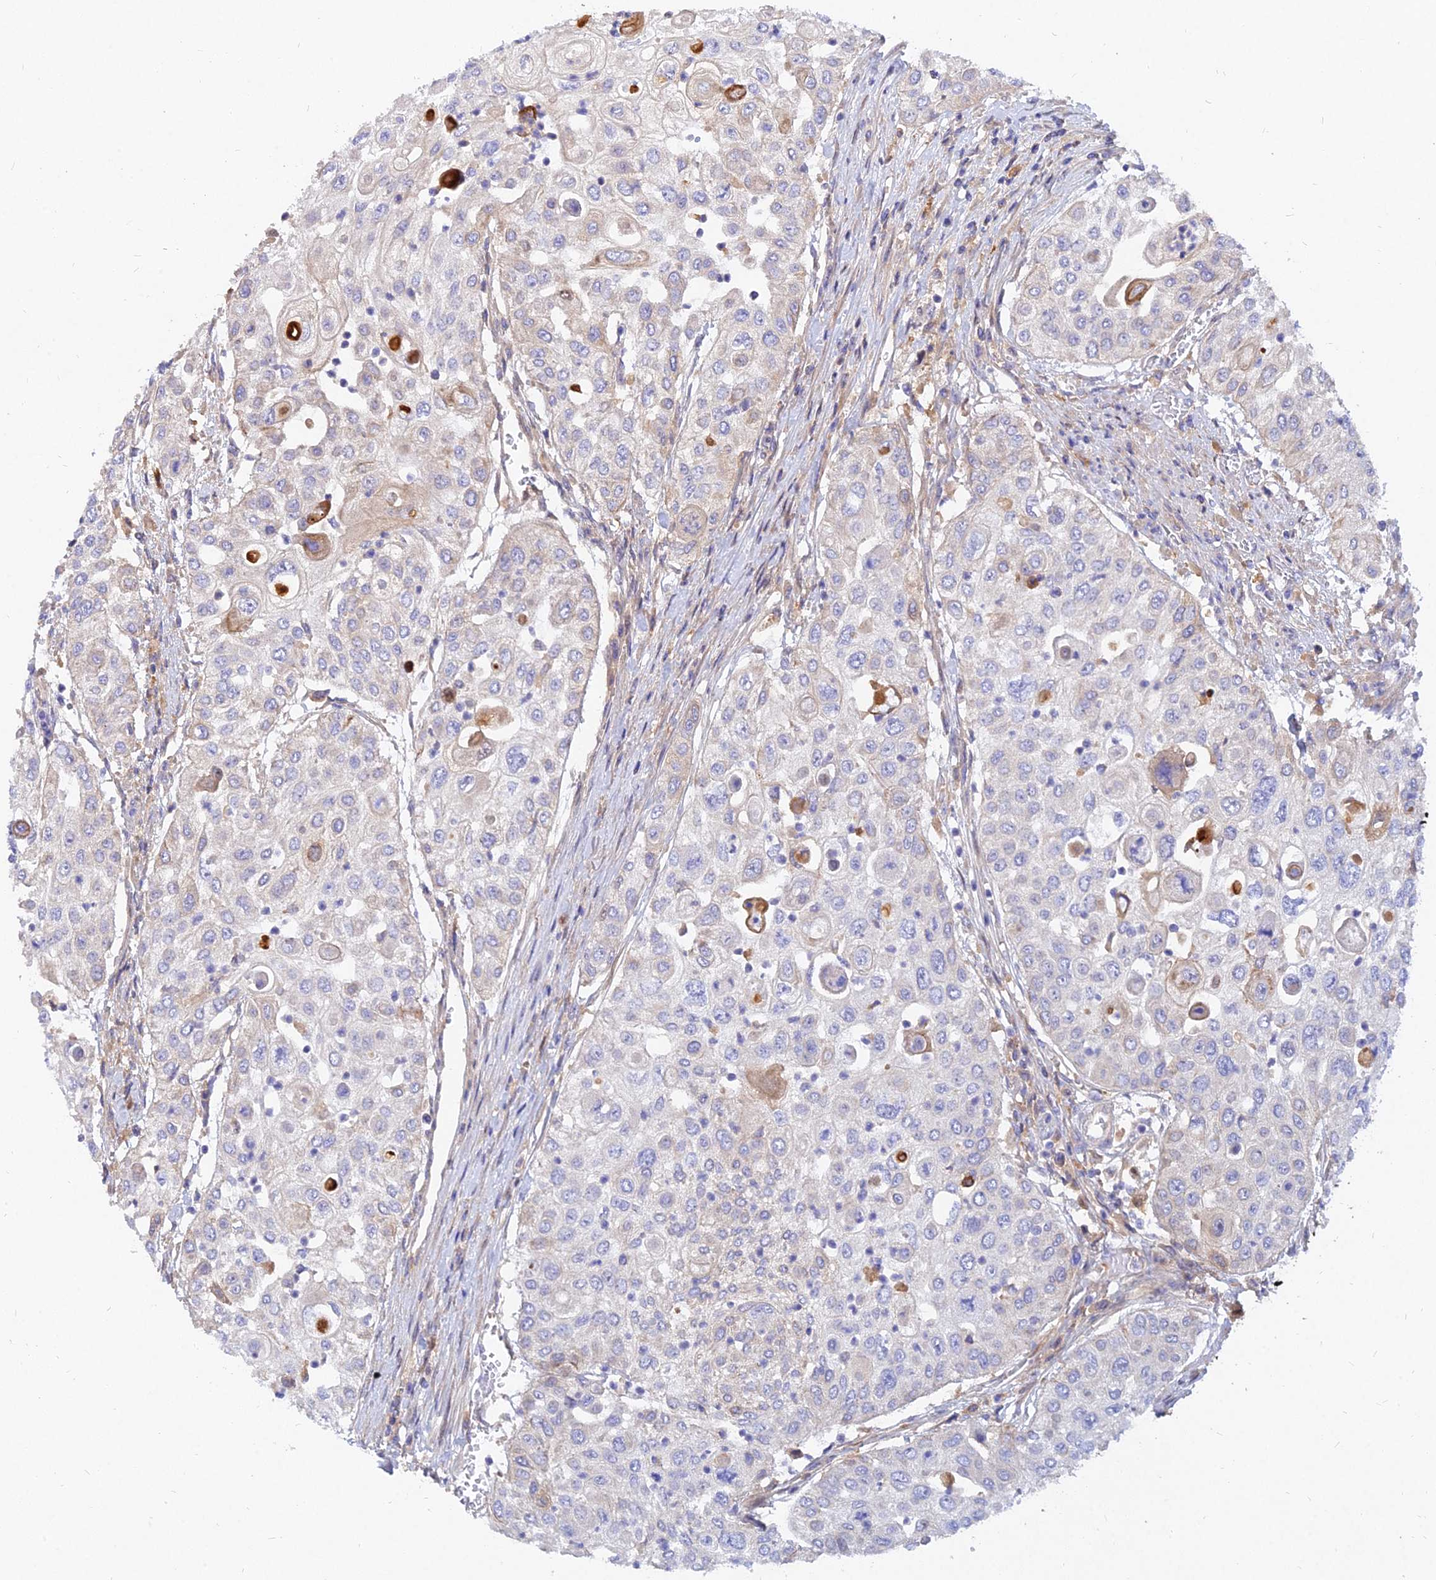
{"staining": {"intensity": "weak", "quantity": "<25%", "location": "cytoplasmic/membranous"}, "tissue": "urothelial cancer", "cell_type": "Tumor cells", "image_type": "cancer", "snomed": [{"axis": "morphology", "description": "Urothelial carcinoma, High grade"}, {"axis": "topography", "description": "Urinary bladder"}], "caption": "This histopathology image is of urothelial cancer stained with immunohistochemistry (IHC) to label a protein in brown with the nuclei are counter-stained blue. There is no expression in tumor cells.", "gene": "MROH1", "patient": {"sex": "female", "age": 79}}